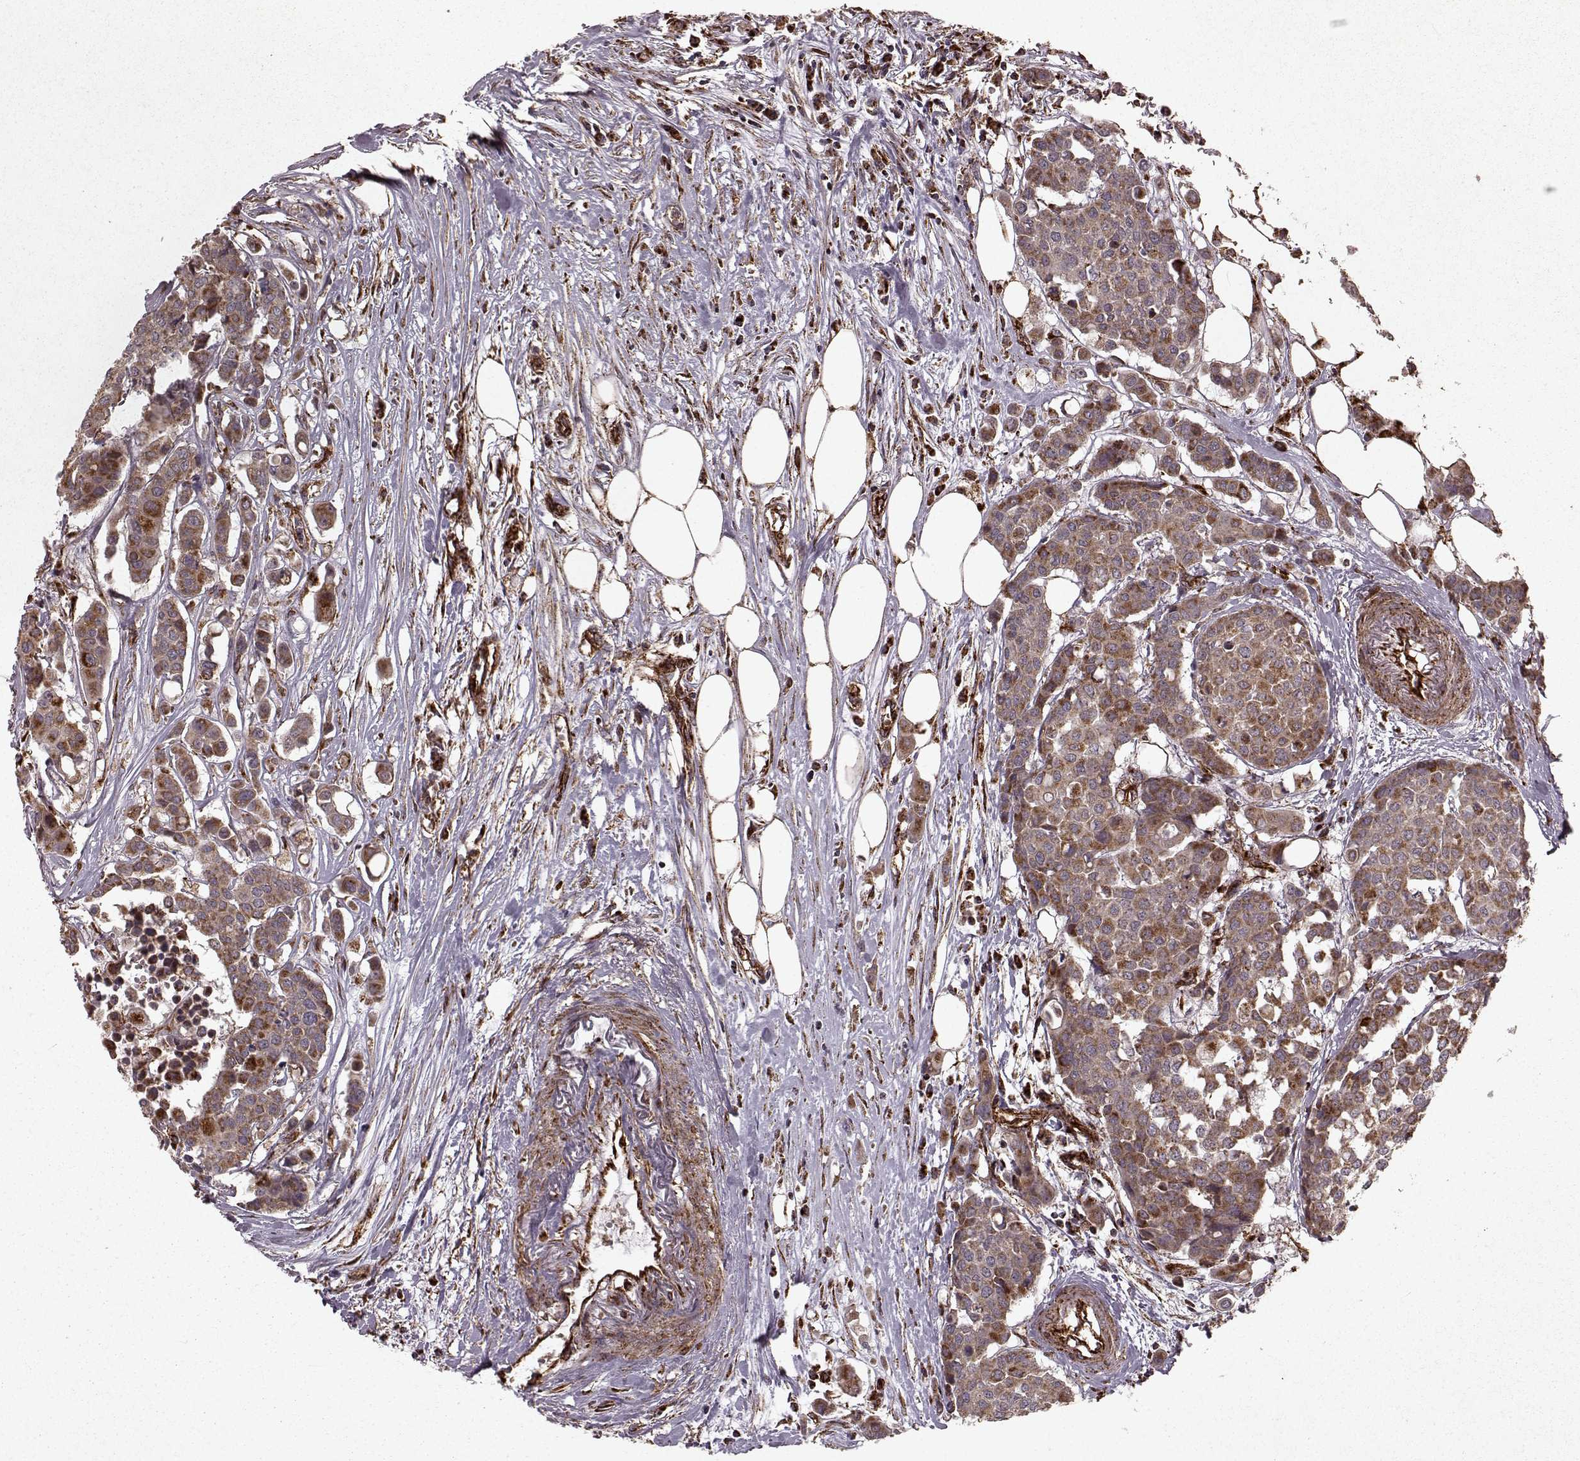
{"staining": {"intensity": "weak", "quantity": ">75%", "location": "cytoplasmic/membranous"}, "tissue": "carcinoid", "cell_type": "Tumor cells", "image_type": "cancer", "snomed": [{"axis": "morphology", "description": "Carcinoid, malignant, NOS"}, {"axis": "topography", "description": "Colon"}], "caption": "A photomicrograph showing weak cytoplasmic/membranous expression in about >75% of tumor cells in carcinoid, as visualized by brown immunohistochemical staining.", "gene": "FXN", "patient": {"sex": "male", "age": 81}}